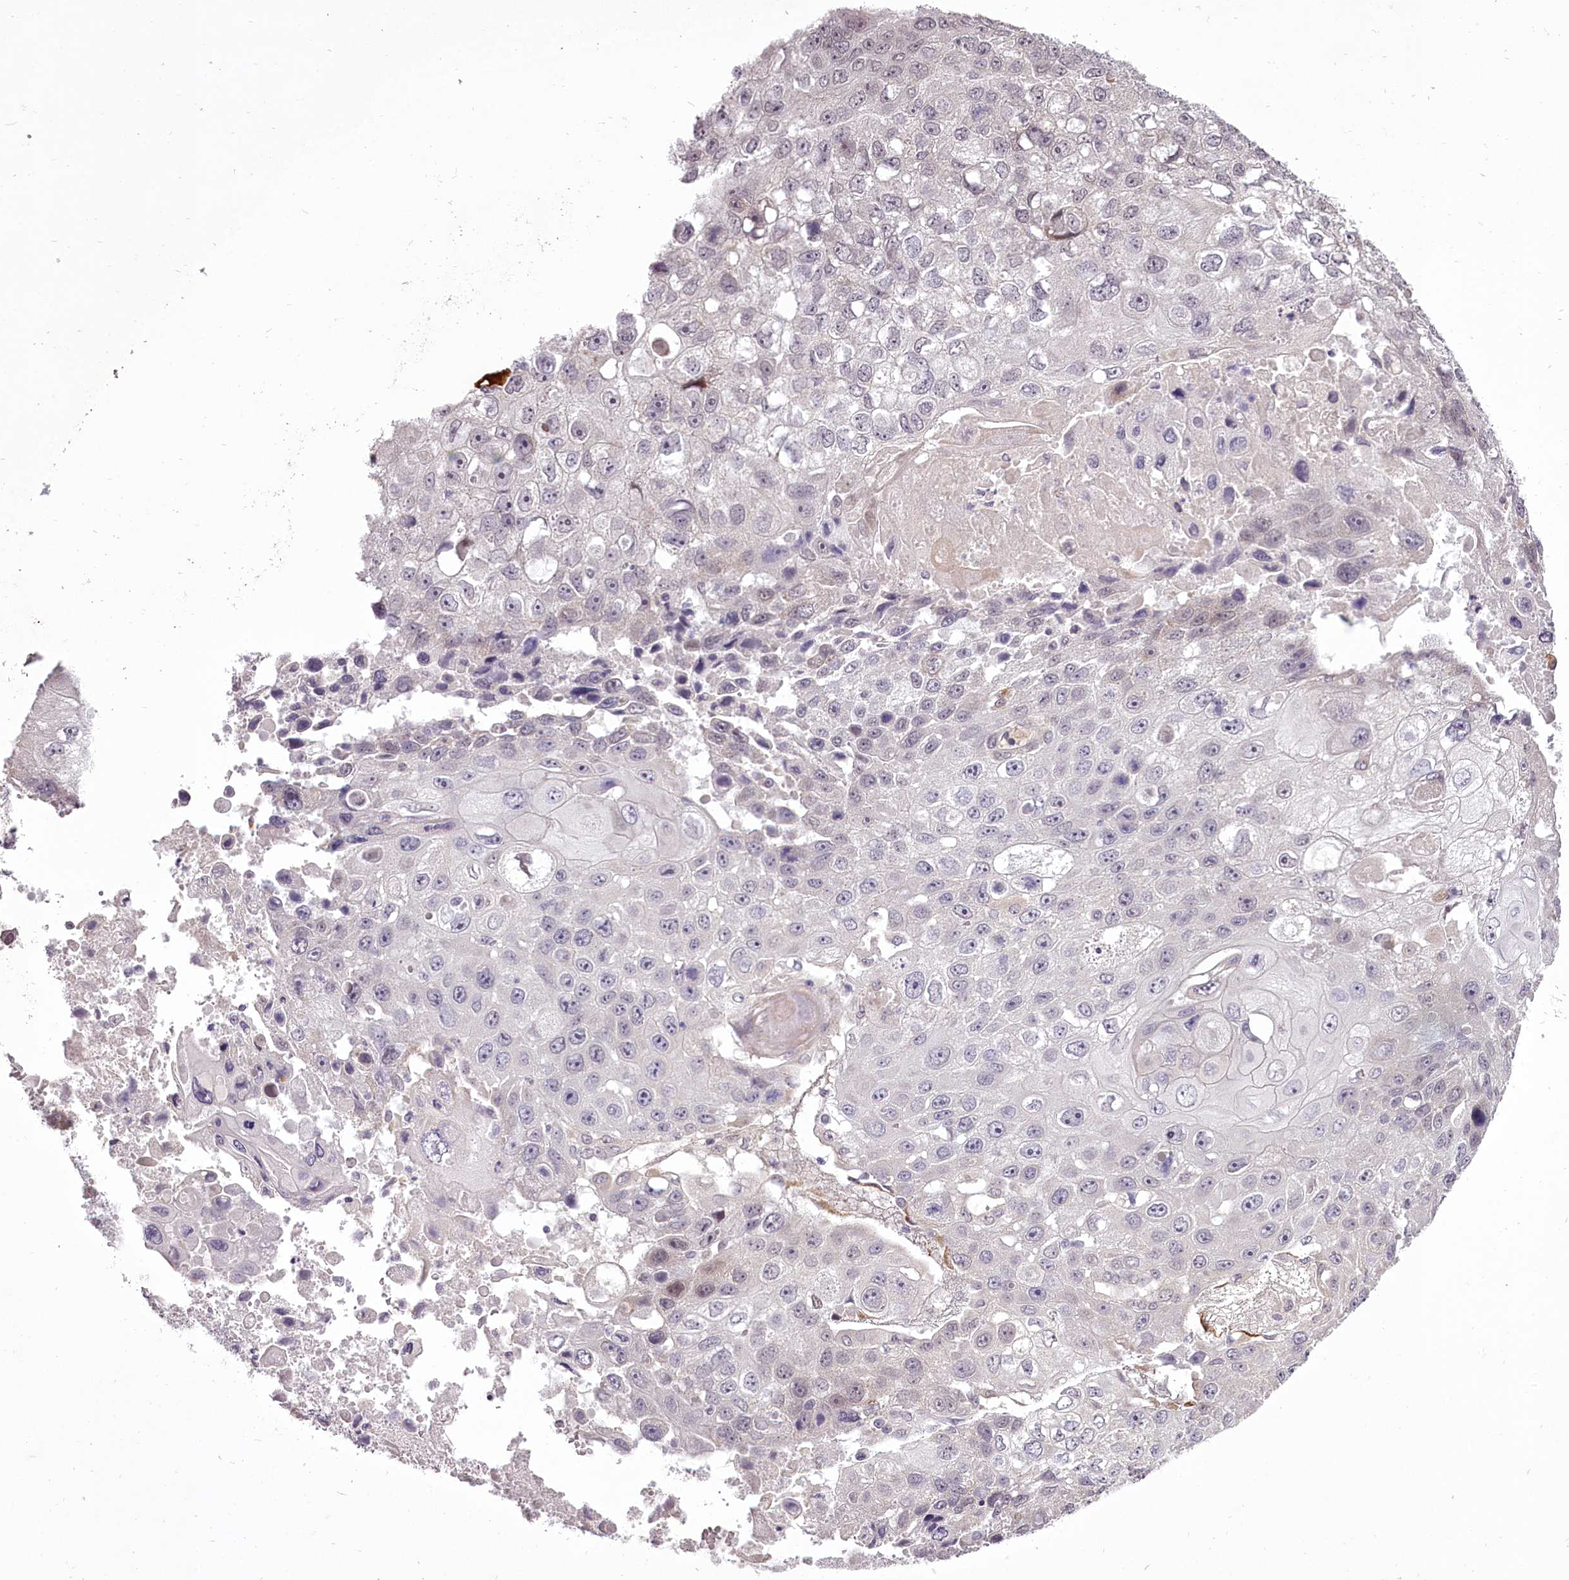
{"staining": {"intensity": "negative", "quantity": "none", "location": "none"}, "tissue": "lung cancer", "cell_type": "Tumor cells", "image_type": "cancer", "snomed": [{"axis": "morphology", "description": "Squamous cell carcinoma, NOS"}, {"axis": "topography", "description": "Lung"}], "caption": "Protein analysis of squamous cell carcinoma (lung) demonstrates no significant expression in tumor cells.", "gene": "C1orf56", "patient": {"sex": "male", "age": 61}}